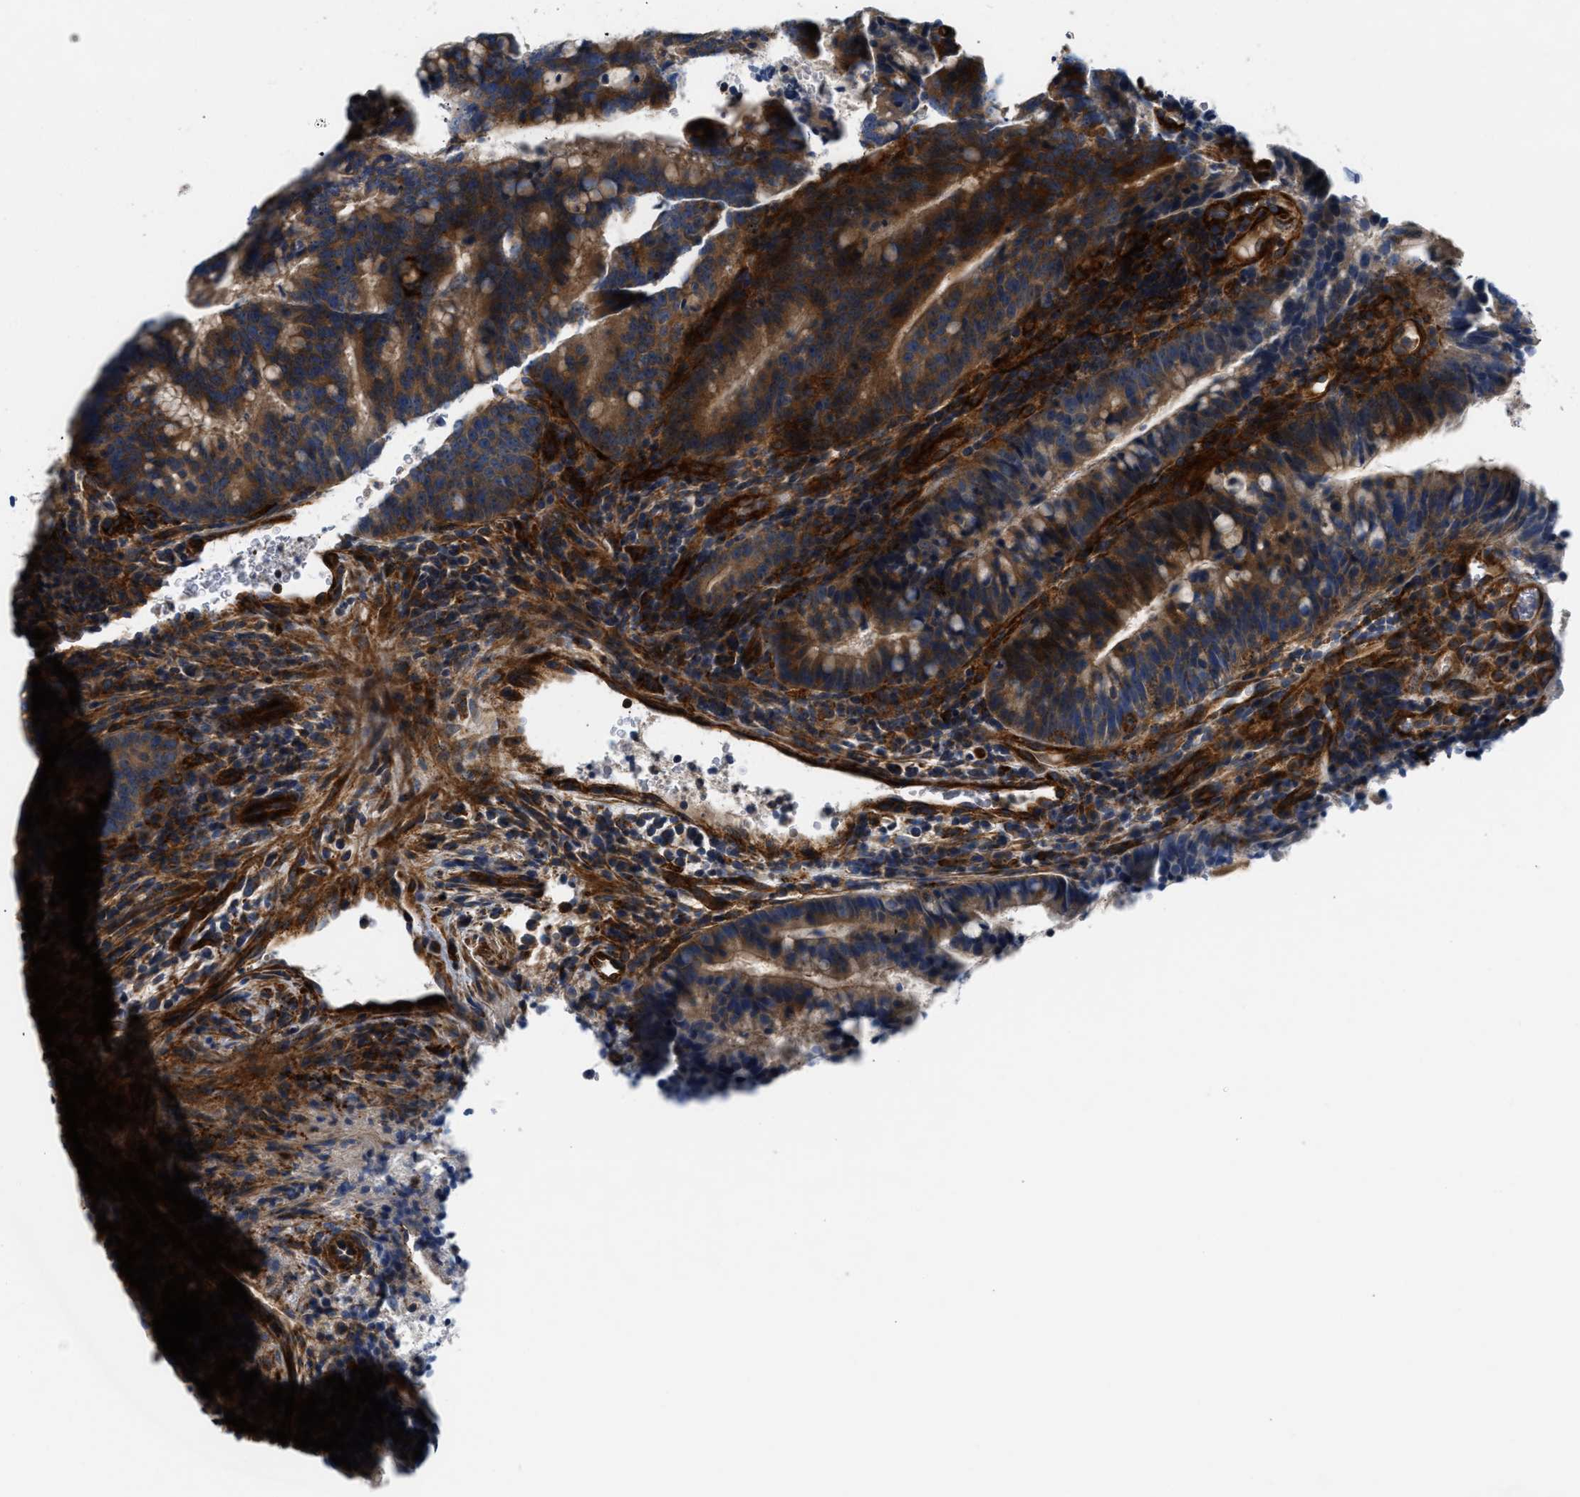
{"staining": {"intensity": "moderate", "quantity": ">75%", "location": "cytoplasmic/membranous"}, "tissue": "colorectal cancer", "cell_type": "Tumor cells", "image_type": "cancer", "snomed": [{"axis": "morphology", "description": "Adenocarcinoma, NOS"}, {"axis": "topography", "description": "Colon"}], "caption": "Adenocarcinoma (colorectal) was stained to show a protein in brown. There is medium levels of moderate cytoplasmic/membranous positivity in approximately >75% of tumor cells.", "gene": "NSUN7", "patient": {"sex": "female", "age": 66}}